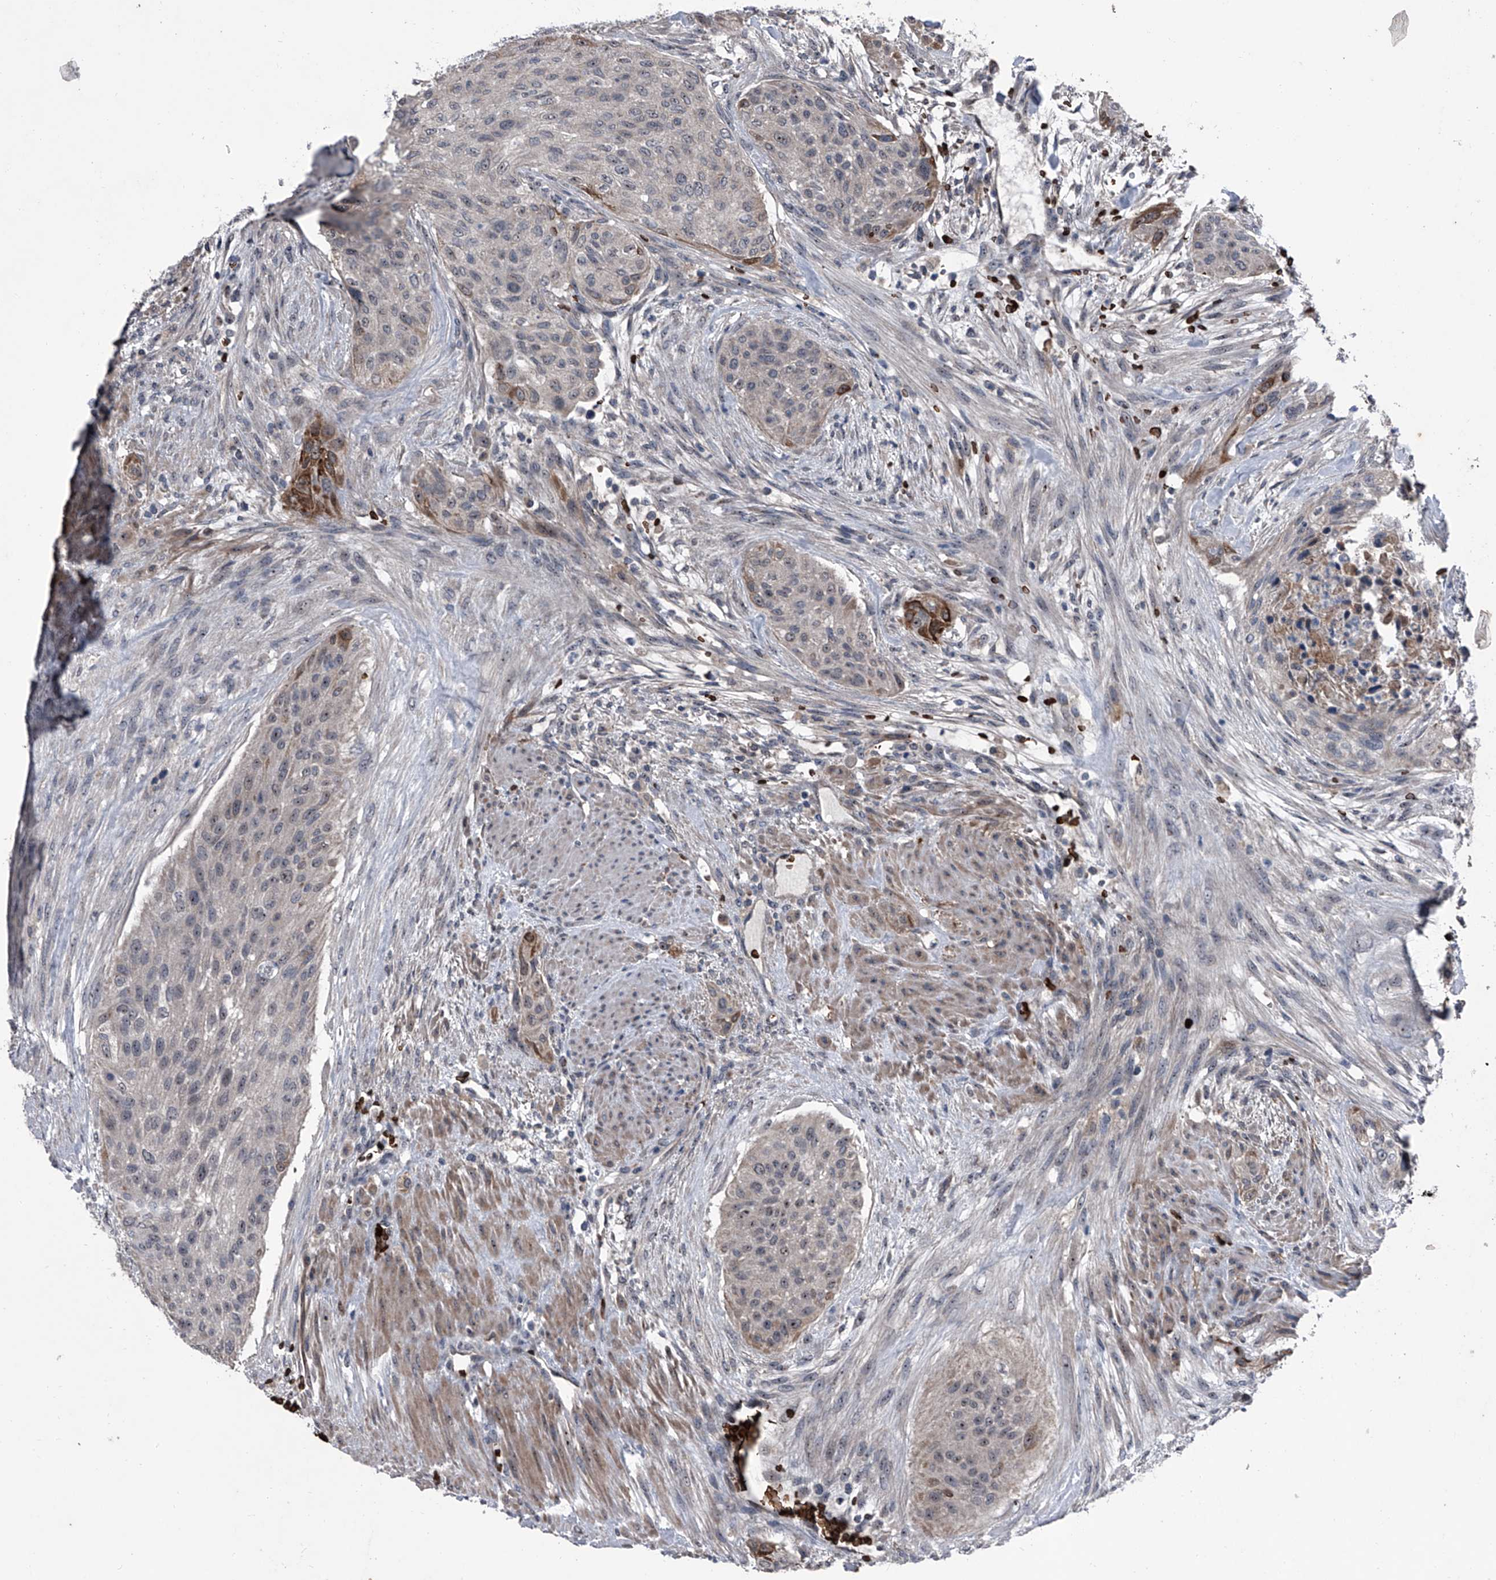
{"staining": {"intensity": "moderate", "quantity": "<25%", "location": "cytoplasmic/membranous"}, "tissue": "urothelial cancer", "cell_type": "Tumor cells", "image_type": "cancer", "snomed": [{"axis": "morphology", "description": "Urothelial carcinoma, High grade"}, {"axis": "topography", "description": "Urinary bladder"}], "caption": "A high-resolution image shows immunohistochemistry staining of urothelial carcinoma (high-grade), which reveals moderate cytoplasmic/membranous staining in about <25% of tumor cells.", "gene": "CEP85L", "patient": {"sex": "male", "age": 35}}